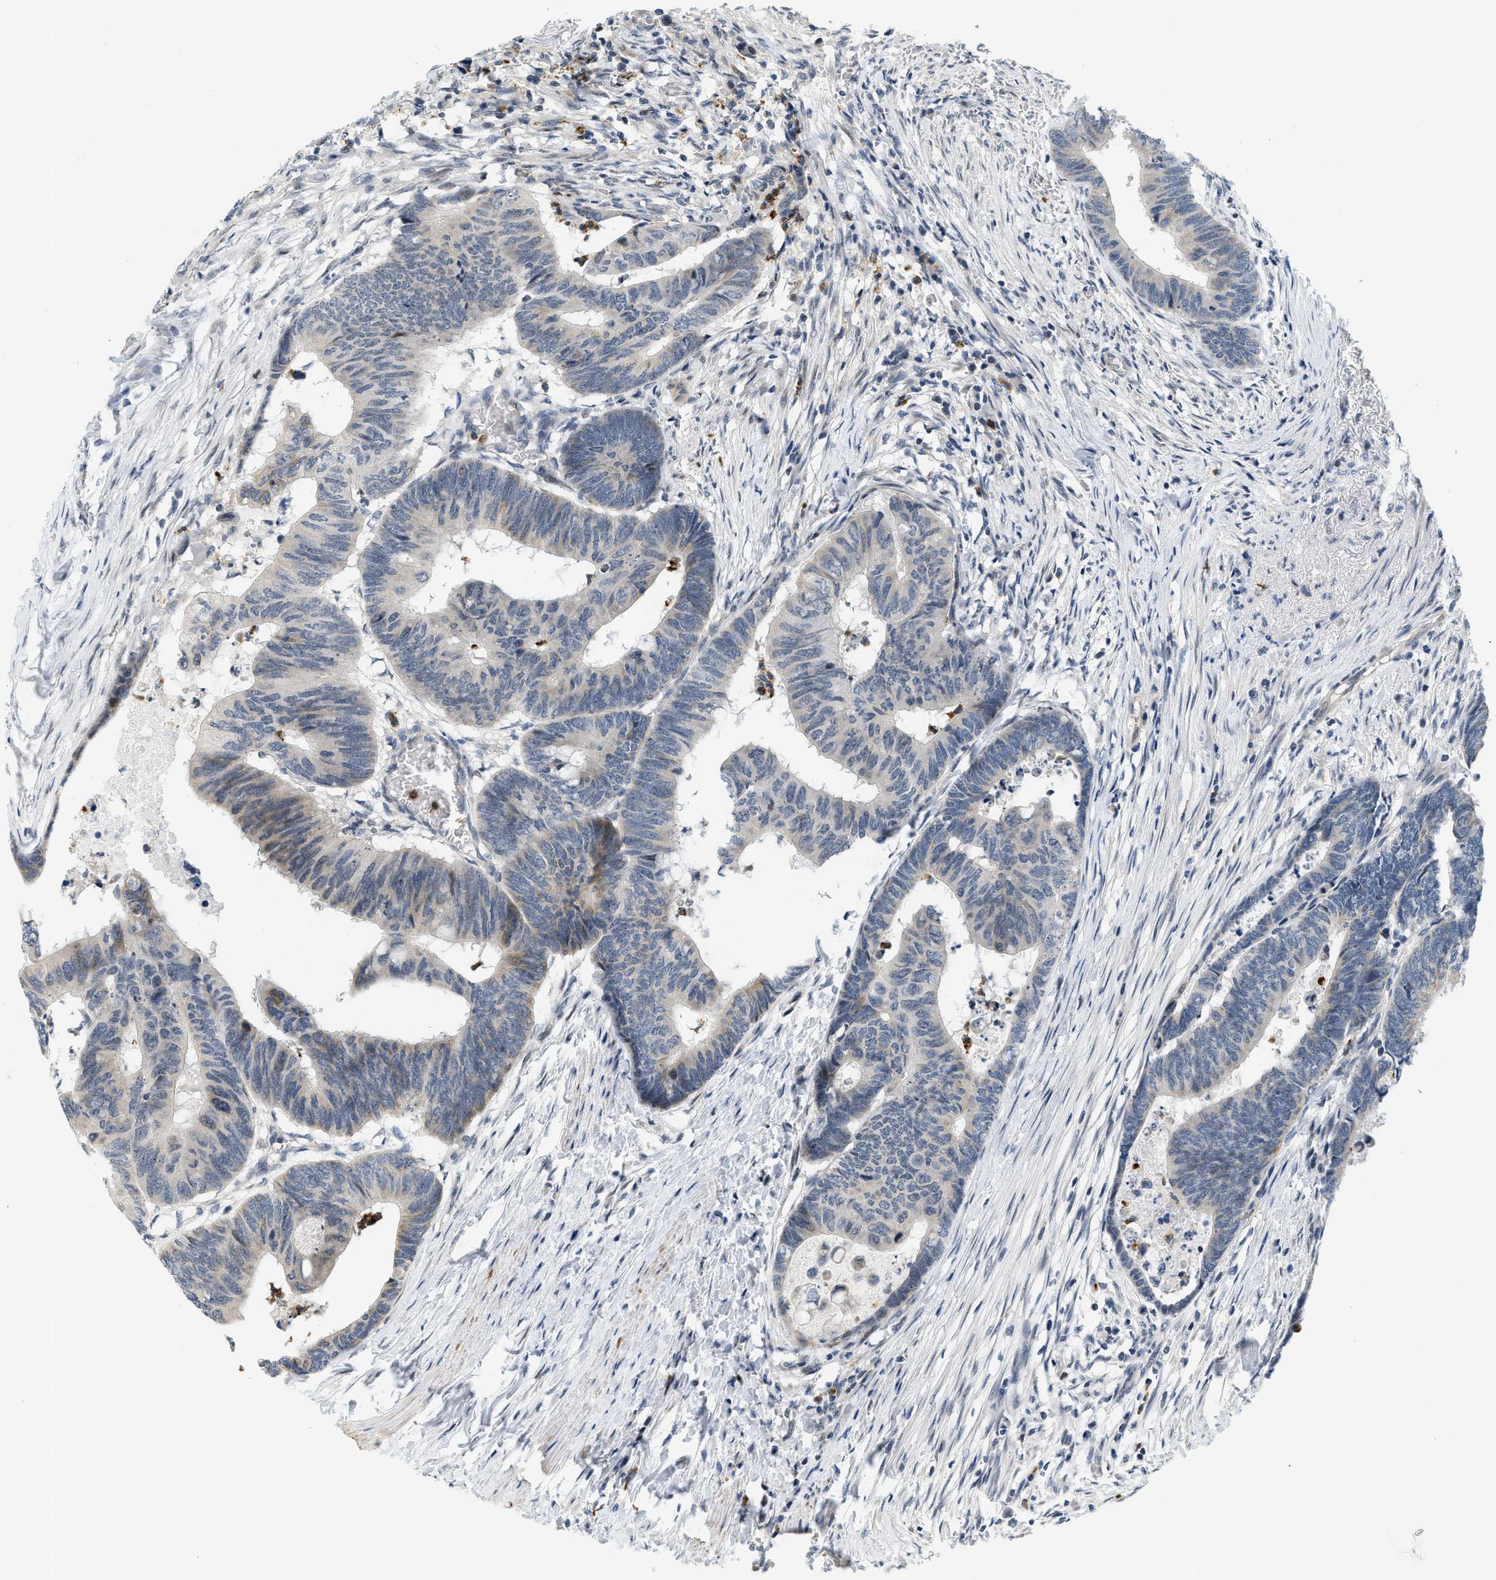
{"staining": {"intensity": "weak", "quantity": "<25%", "location": "cytoplasmic/membranous"}, "tissue": "colorectal cancer", "cell_type": "Tumor cells", "image_type": "cancer", "snomed": [{"axis": "morphology", "description": "Normal tissue, NOS"}, {"axis": "morphology", "description": "Adenocarcinoma, NOS"}, {"axis": "topography", "description": "Rectum"}, {"axis": "topography", "description": "Peripheral nerve tissue"}], "caption": "This is an immunohistochemistry (IHC) image of colorectal adenocarcinoma. There is no expression in tumor cells.", "gene": "KMT2A", "patient": {"sex": "male", "age": 92}}